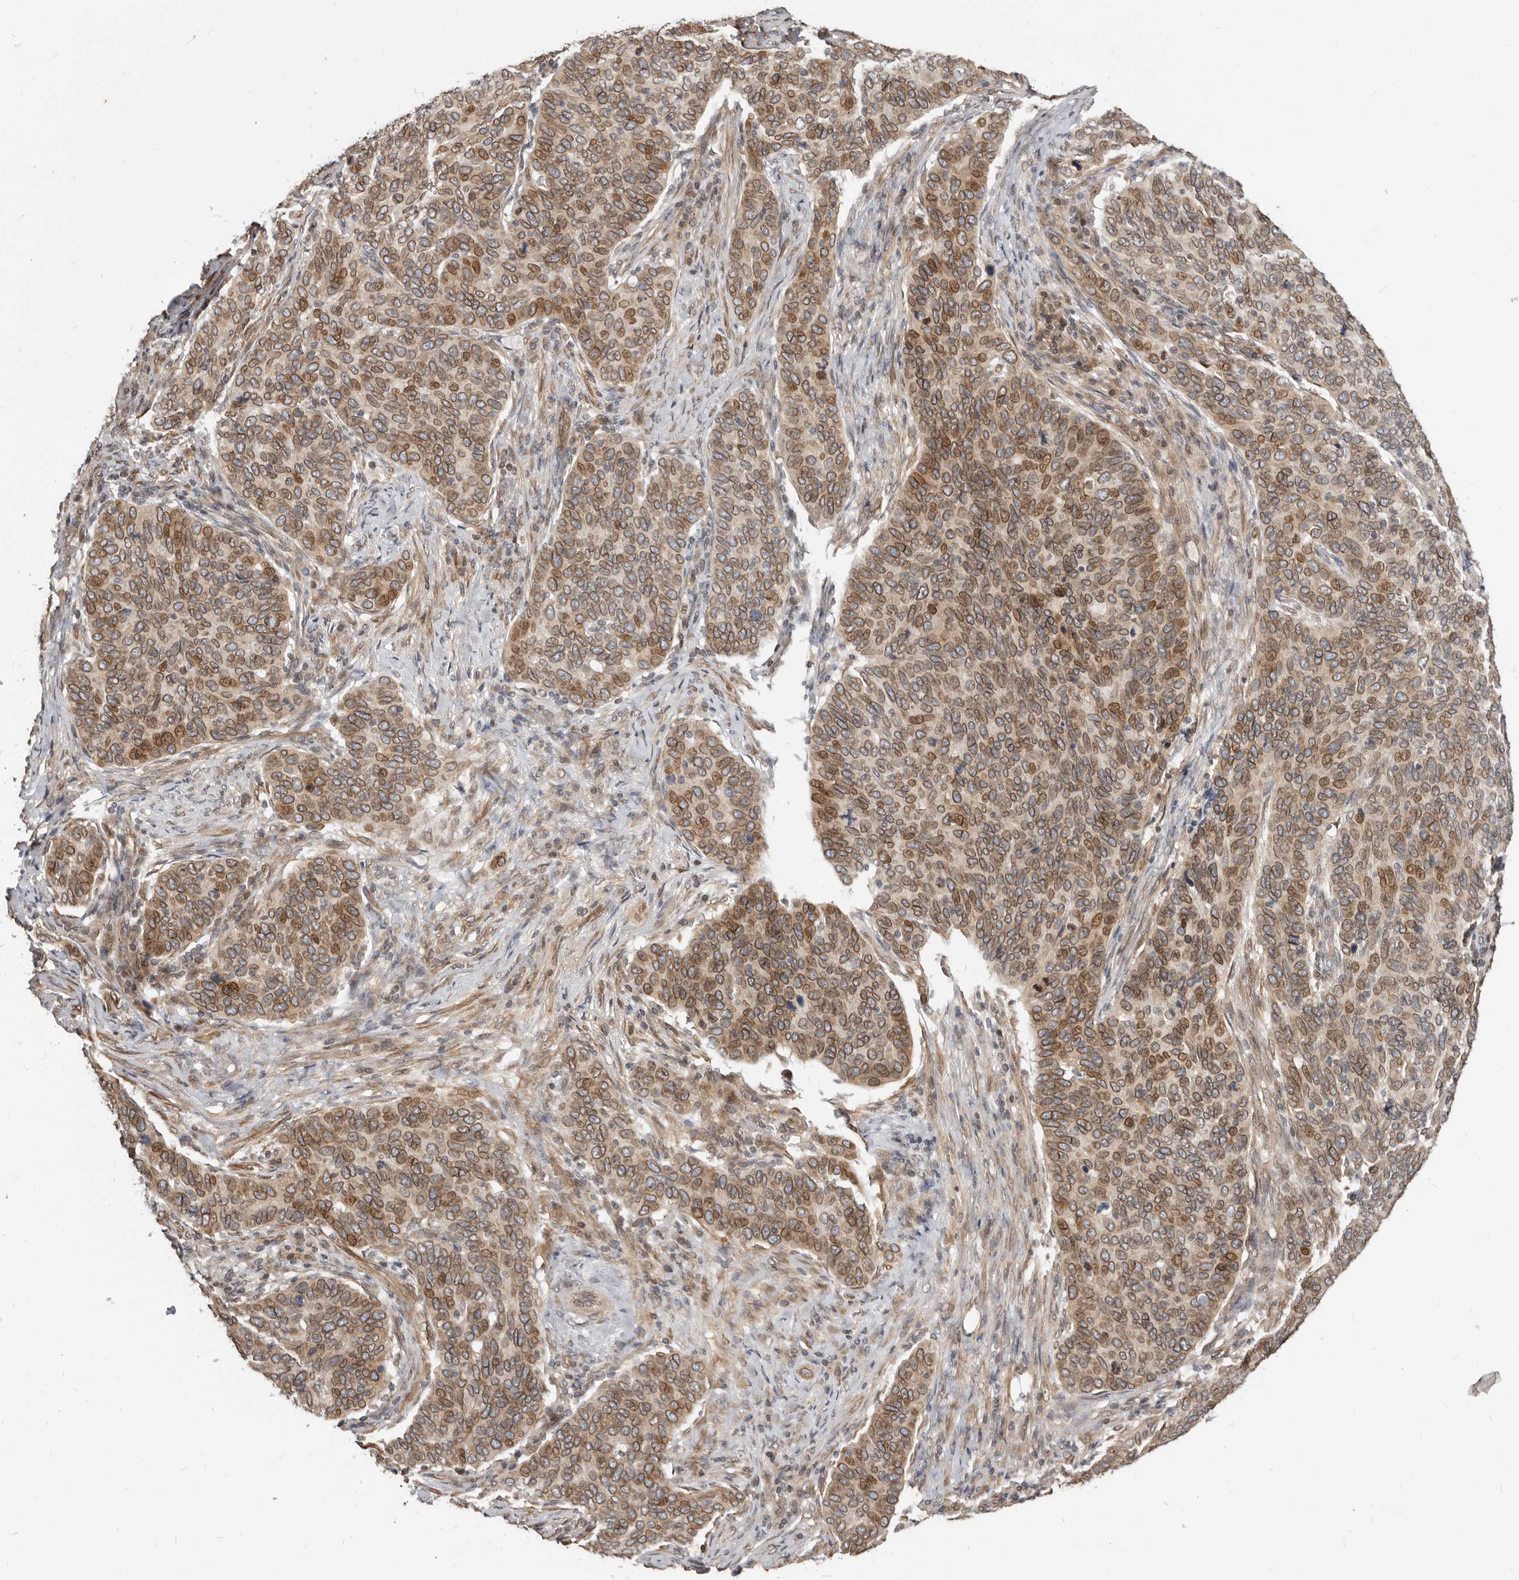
{"staining": {"intensity": "moderate", "quantity": ">75%", "location": "cytoplasmic/membranous,nuclear"}, "tissue": "cervical cancer", "cell_type": "Tumor cells", "image_type": "cancer", "snomed": [{"axis": "morphology", "description": "Squamous cell carcinoma, NOS"}, {"axis": "topography", "description": "Cervix"}], "caption": "The image reveals immunohistochemical staining of cervical cancer. There is moderate cytoplasmic/membranous and nuclear positivity is seen in approximately >75% of tumor cells.", "gene": "NUP153", "patient": {"sex": "female", "age": 60}}